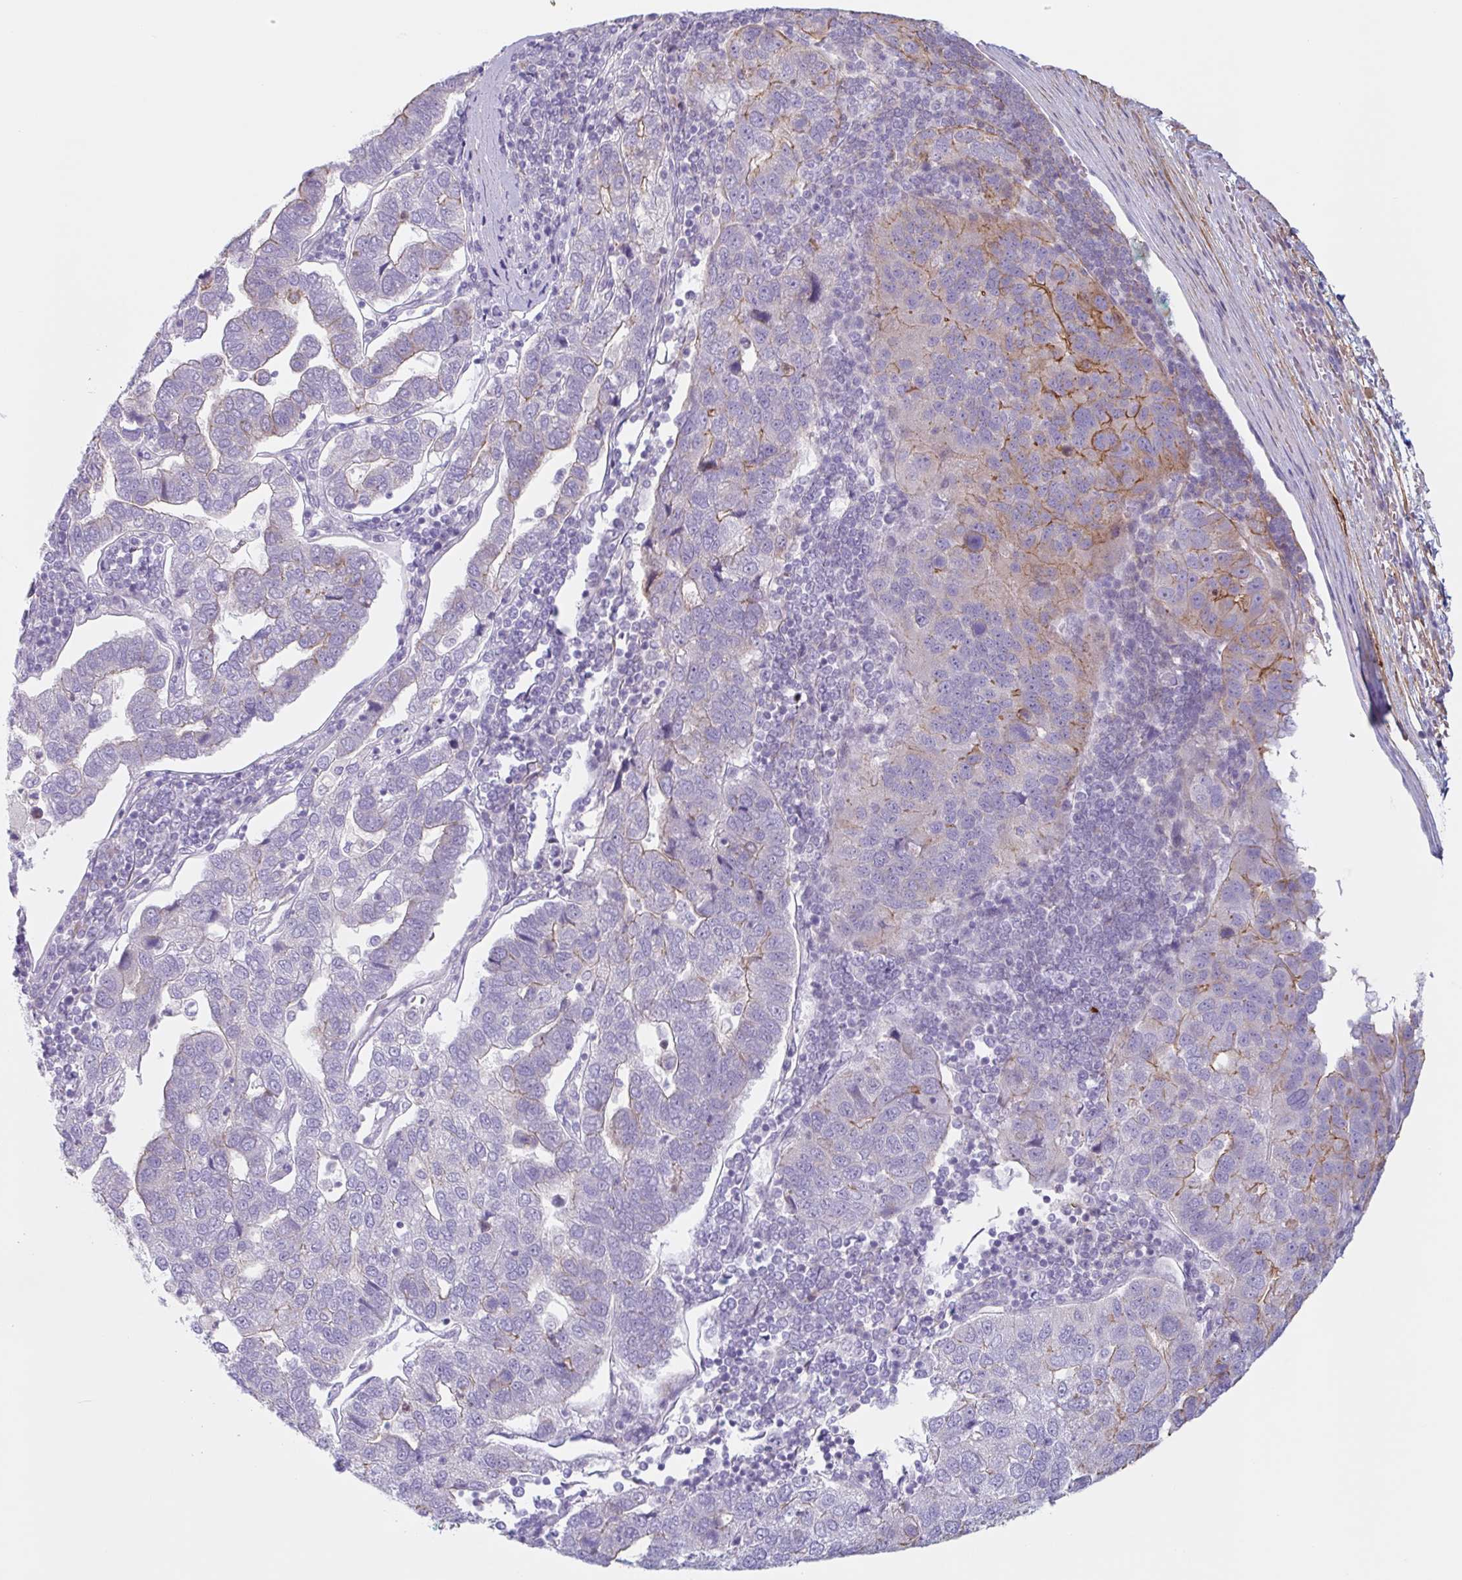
{"staining": {"intensity": "moderate", "quantity": "<25%", "location": "cytoplasmic/membranous"}, "tissue": "pancreatic cancer", "cell_type": "Tumor cells", "image_type": "cancer", "snomed": [{"axis": "morphology", "description": "Adenocarcinoma, NOS"}, {"axis": "topography", "description": "Pancreas"}], "caption": "Pancreatic cancer stained for a protein (brown) displays moderate cytoplasmic/membranous positive positivity in approximately <25% of tumor cells.", "gene": "MYH10", "patient": {"sex": "female", "age": 61}}